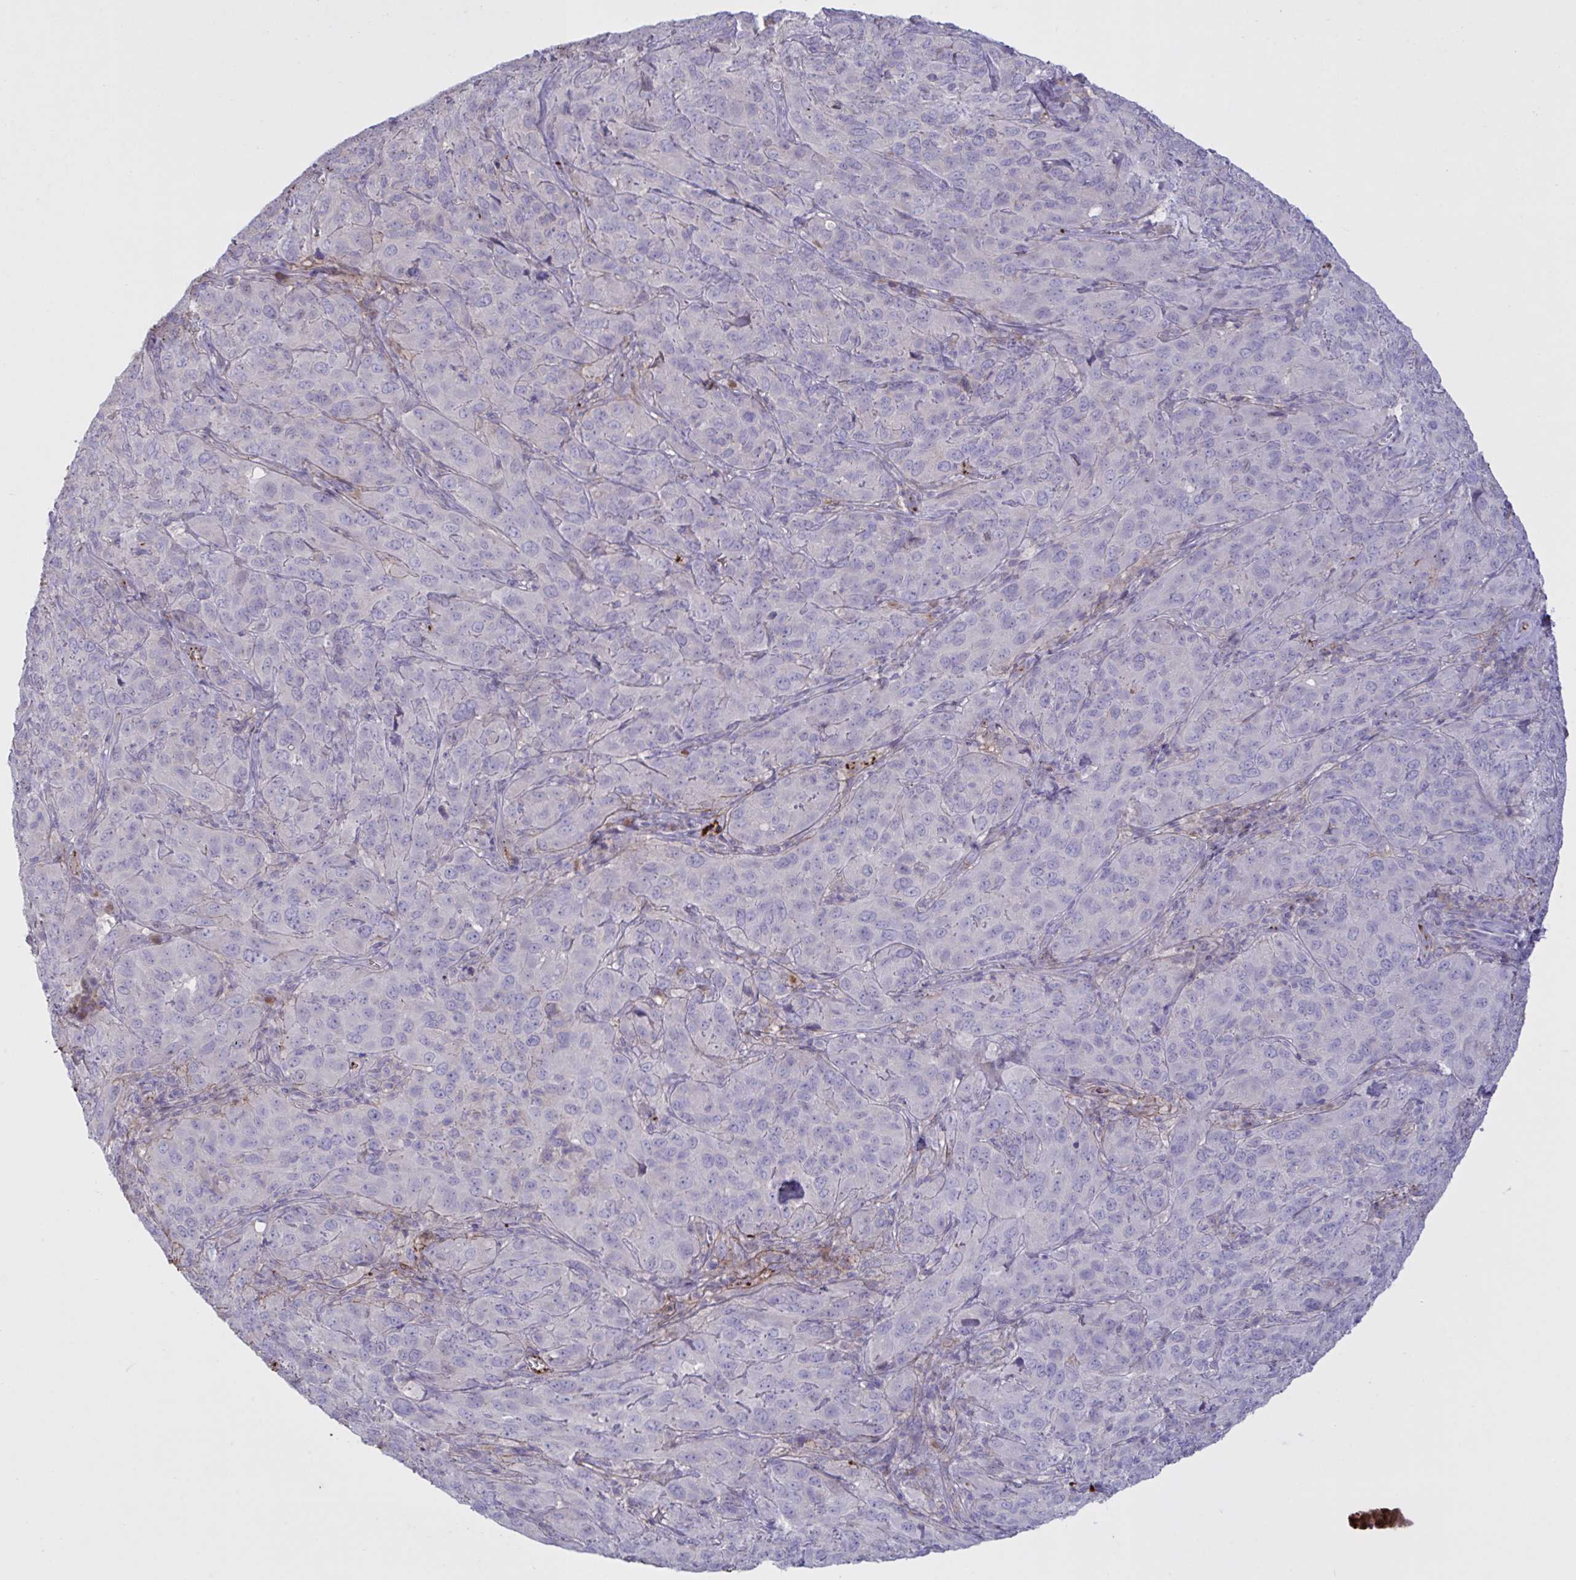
{"staining": {"intensity": "negative", "quantity": "none", "location": "none"}, "tissue": "cervical cancer", "cell_type": "Tumor cells", "image_type": "cancer", "snomed": [{"axis": "morphology", "description": "Normal tissue, NOS"}, {"axis": "morphology", "description": "Squamous cell carcinoma, NOS"}, {"axis": "topography", "description": "Cervix"}], "caption": "Cervical squamous cell carcinoma was stained to show a protein in brown. There is no significant positivity in tumor cells.", "gene": "IL1R1", "patient": {"sex": "female", "age": 51}}